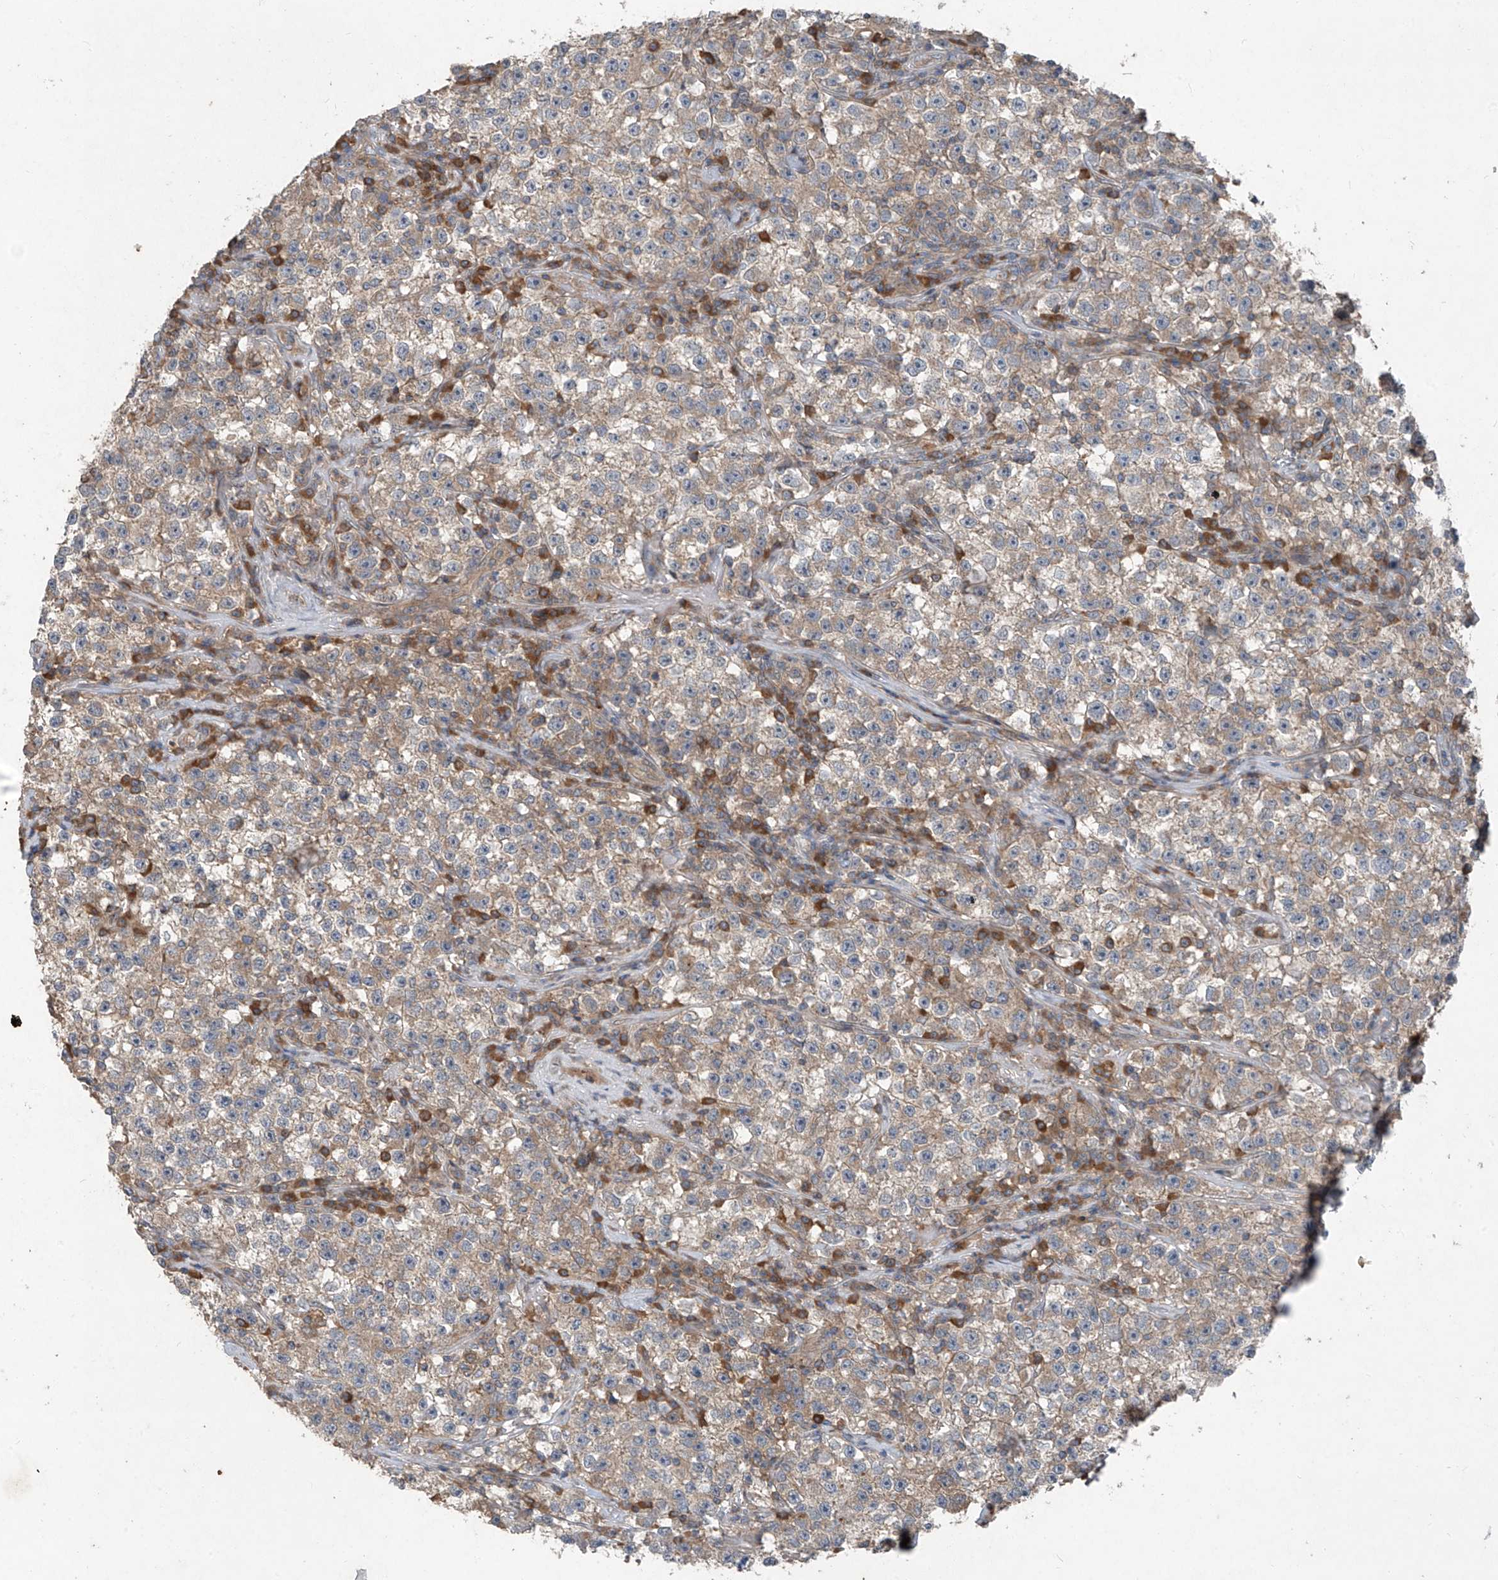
{"staining": {"intensity": "weak", "quantity": ">75%", "location": "cytoplasmic/membranous"}, "tissue": "testis cancer", "cell_type": "Tumor cells", "image_type": "cancer", "snomed": [{"axis": "morphology", "description": "Seminoma, NOS"}, {"axis": "topography", "description": "Testis"}], "caption": "DAB (3,3'-diaminobenzidine) immunohistochemical staining of testis seminoma shows weak cytoplasmic/membranous protein staining in approximately >75% of tumor cells.", "gene": "FOXRED2", "patient": {"sex": "male", "age": 22}}